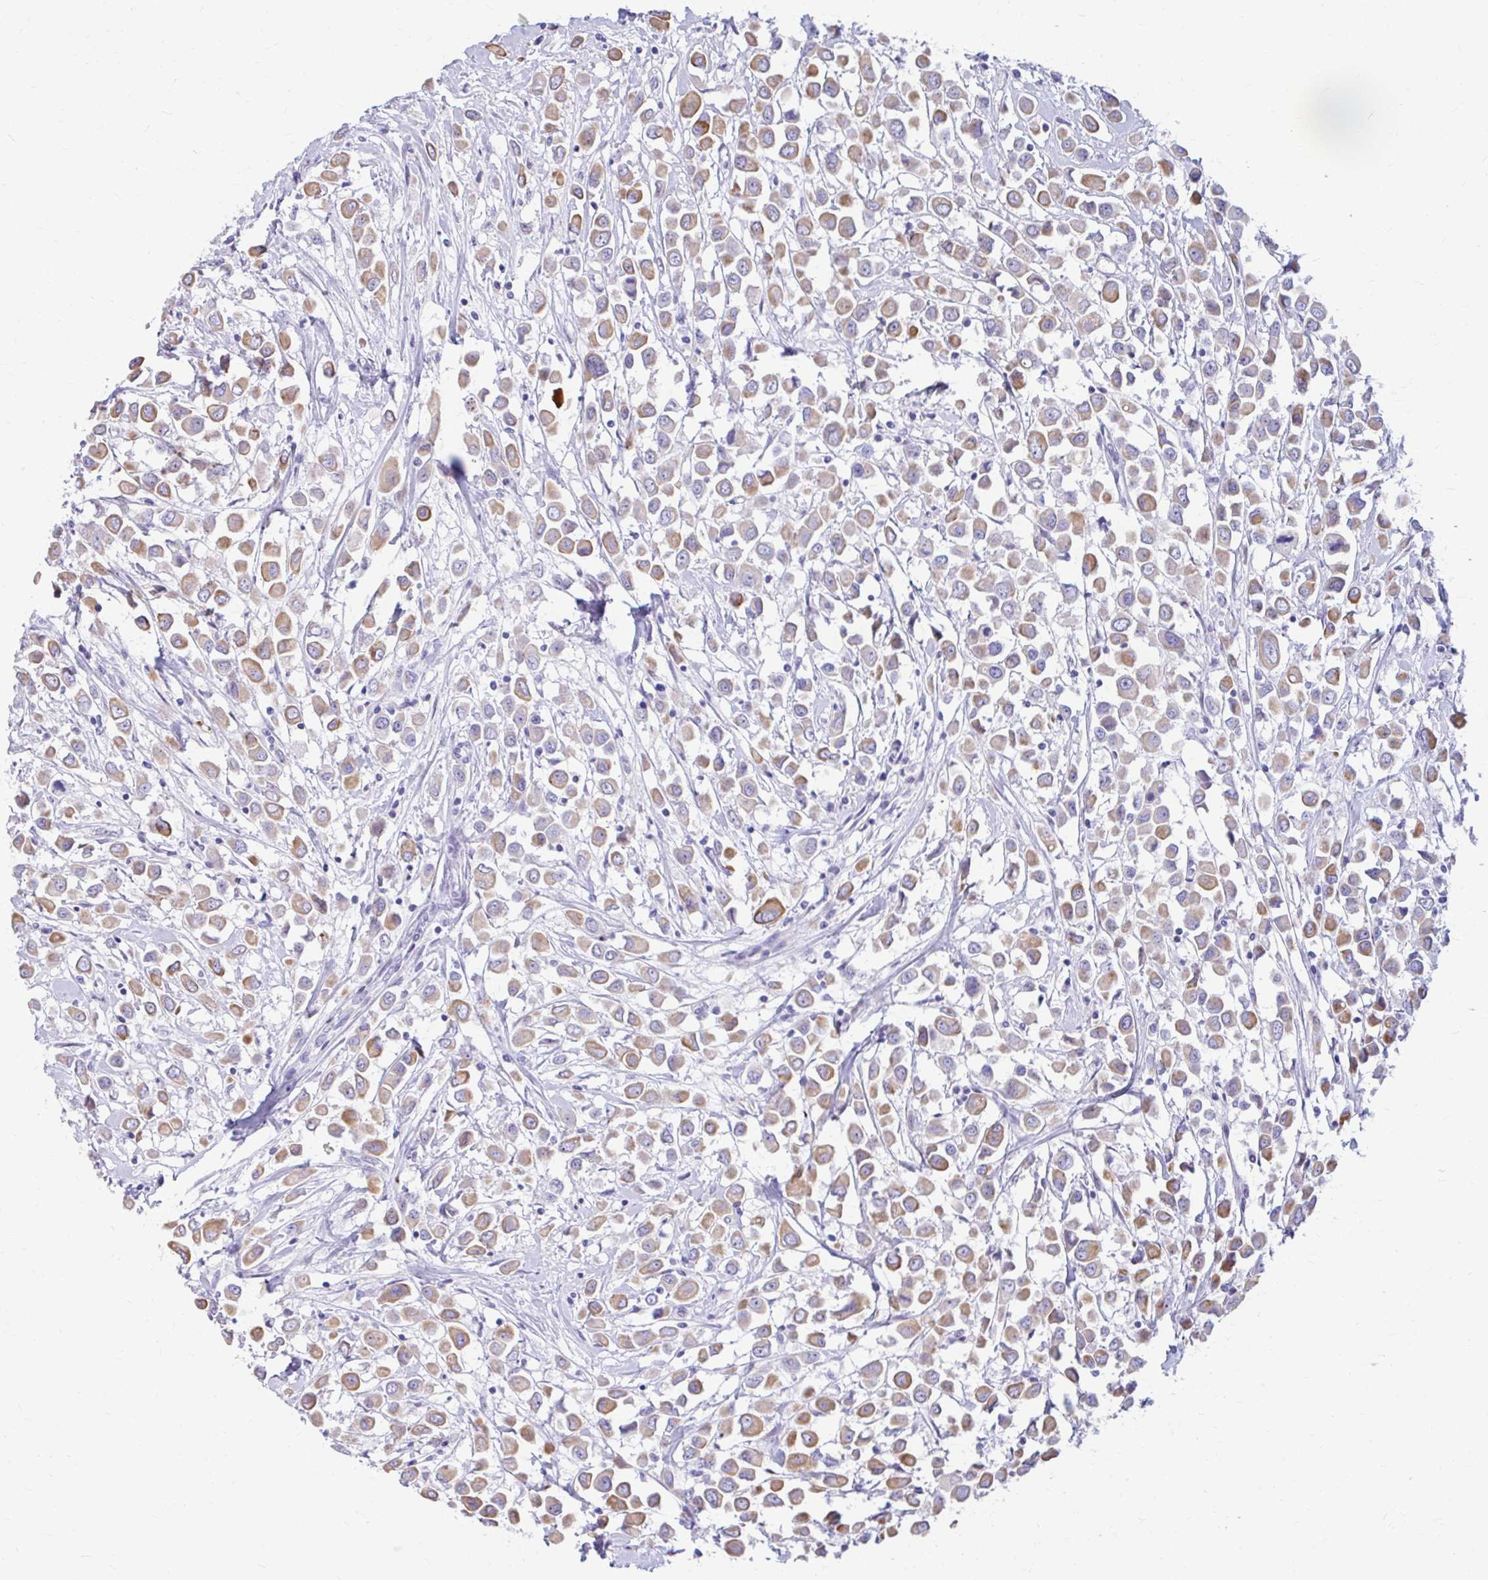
{"staining": {"intensity": "moderate", "quantity": ">75%", "location": "cytoplasmic/membranous"}, "tissue": "breast cancer", "cell_type": "Tumor cells", "image_type": "cancer", "snomed": [{"axis": "morphology", "description": "Duct carcinoma"}, {"axis": "topography", "description": "Breast"}], "caption": "Immunohistochemistry (IHC) of breast cancer exhibits medium levels of moderate cytoplasmic/membranous expression in about >75% of tumor cells.", "gene": "RGS16", "patient": {"sex": "female", "age": 61}}